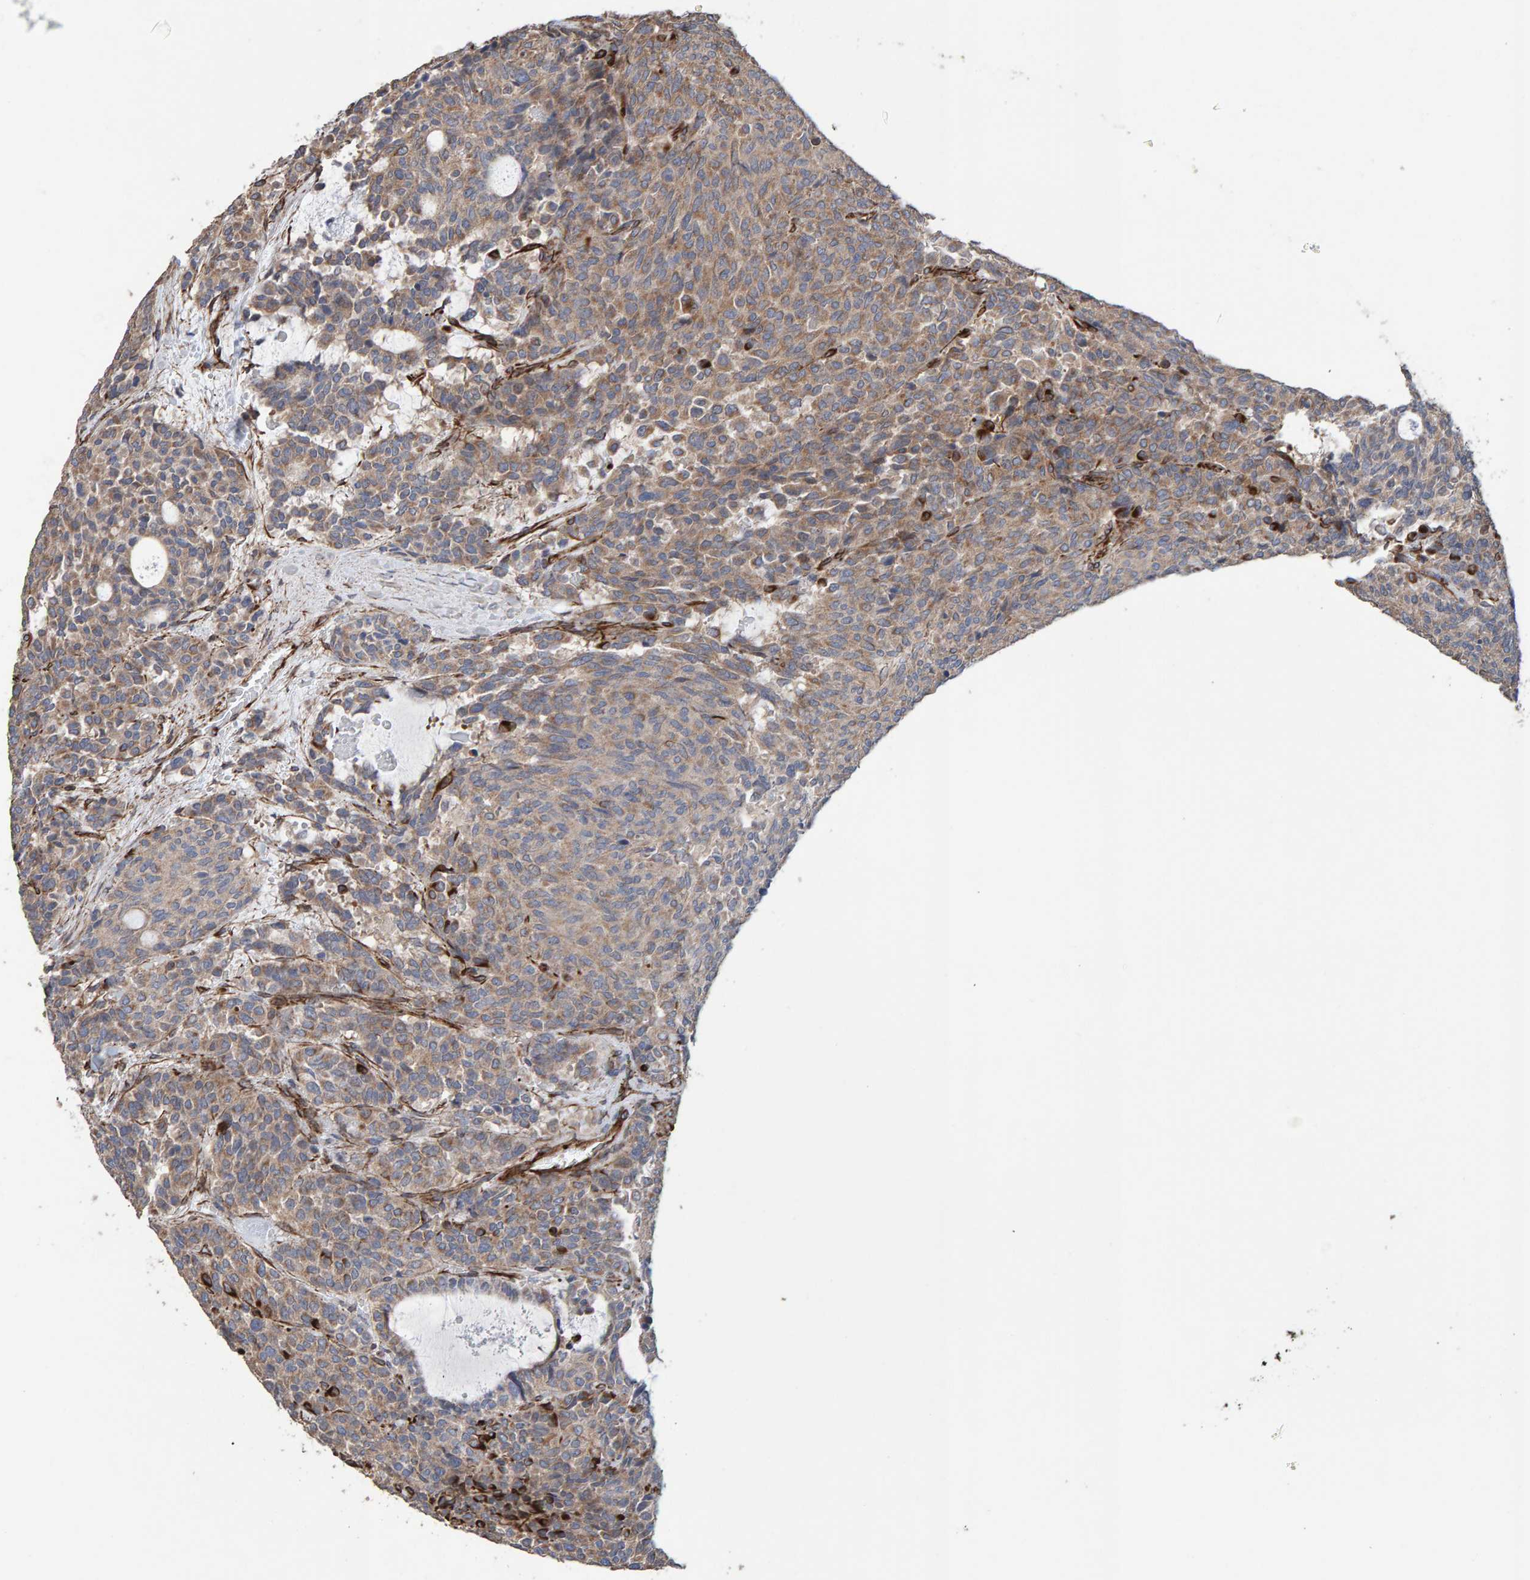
{"staining": {"intensity": "weak", "quantity": ">75%", "location": "cytoplasmic/membranous"}, "tissue": "carcinoid", "cell_type": "Tumor cells", "image_type": "cancer", "snomed": [{"axis": "morphology", "description": "Carcinoid, malignant, NOS"}, {"axis": "topography", "description": "Pancreas"}], "caption": "Human carcinoid stained with a protein marker reveals weak staining in tumor cells.", "gene": "ZNF347", "patient": {"sex": "female", "age": 54}}